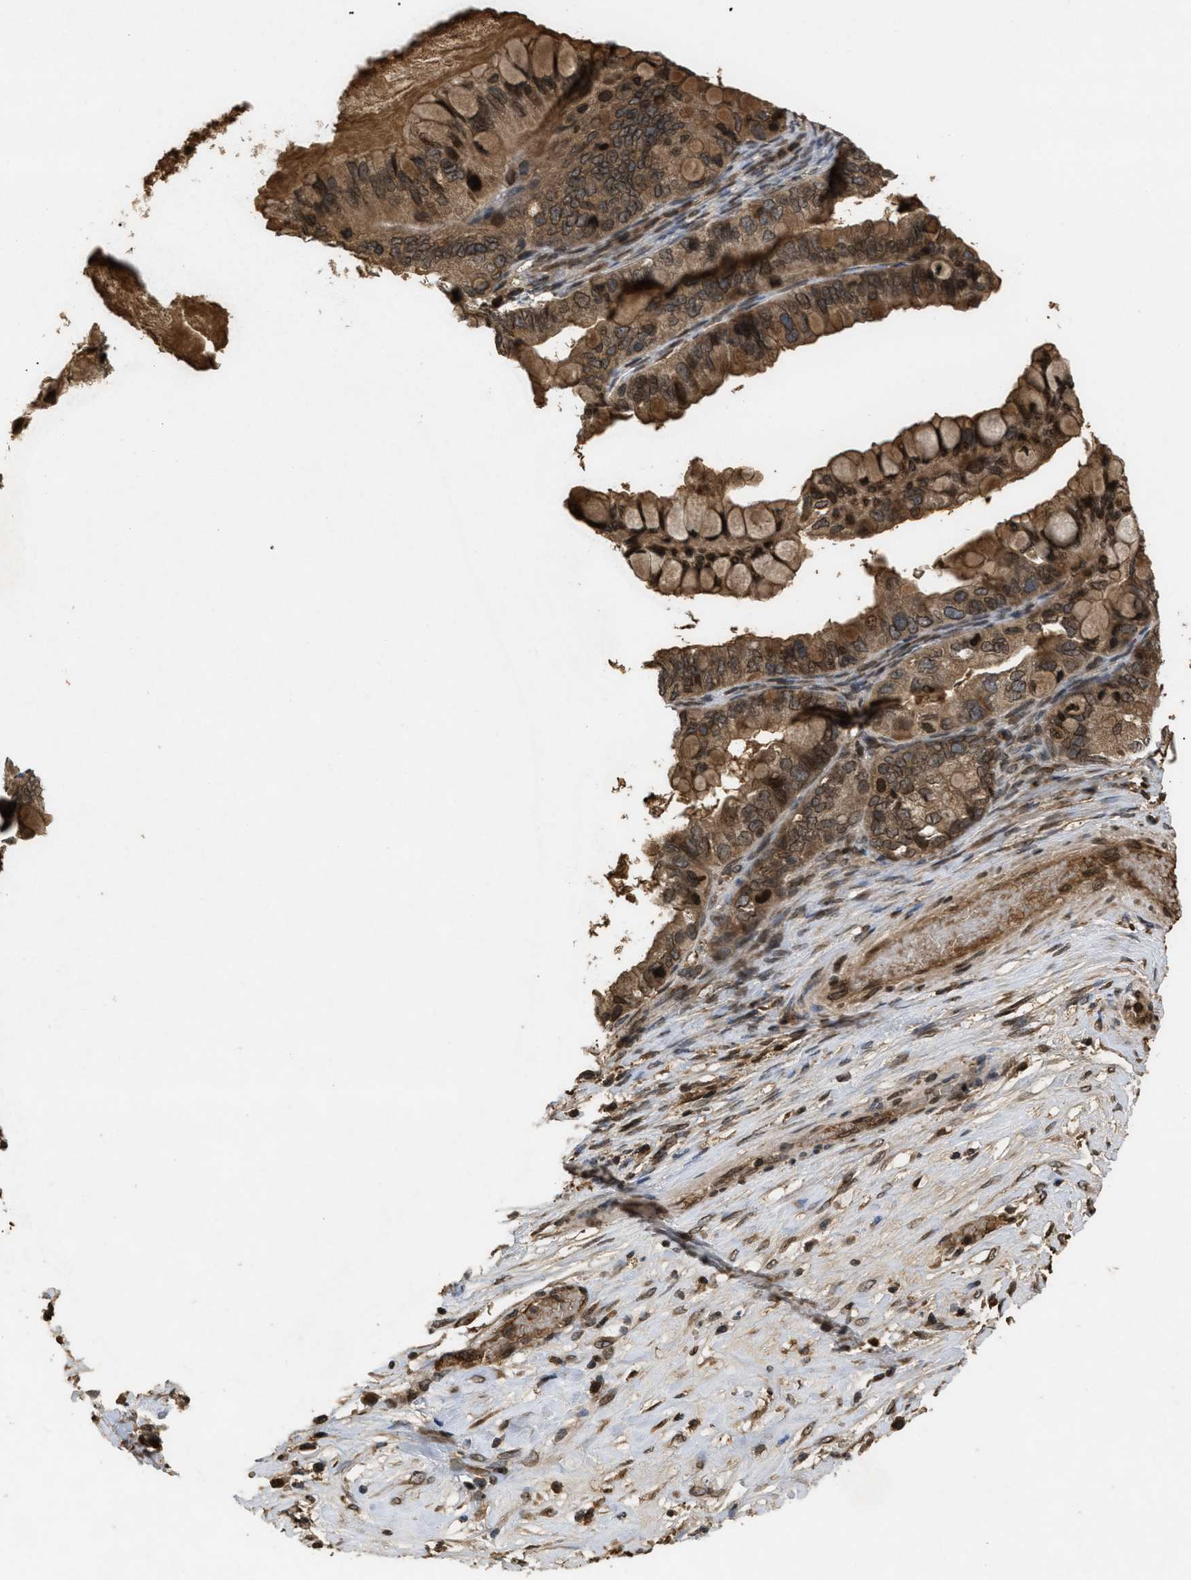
{"staining": {"intensity": "moderate", "quantity": ">75%", "location": "cytoplasmic/membranous,nuclear"}, "tissue": "ovarian cancer", "cell_type": "Tumor cells", "image_type": "cancer", "snomed": [{"axis": "morphology", "description": "Cystadenocarcinoma, mucinous, NOS"}, {"axis": "topography", "description": "Ovary"}], "caption": "Protein staining exhibits moderate cytoplasmic/membranous and nuclear expression in approximately >75% of tumor cells in ovarian cancer.", "gene": "CRY1", "patient": {"sex": "female", "age": 80}}